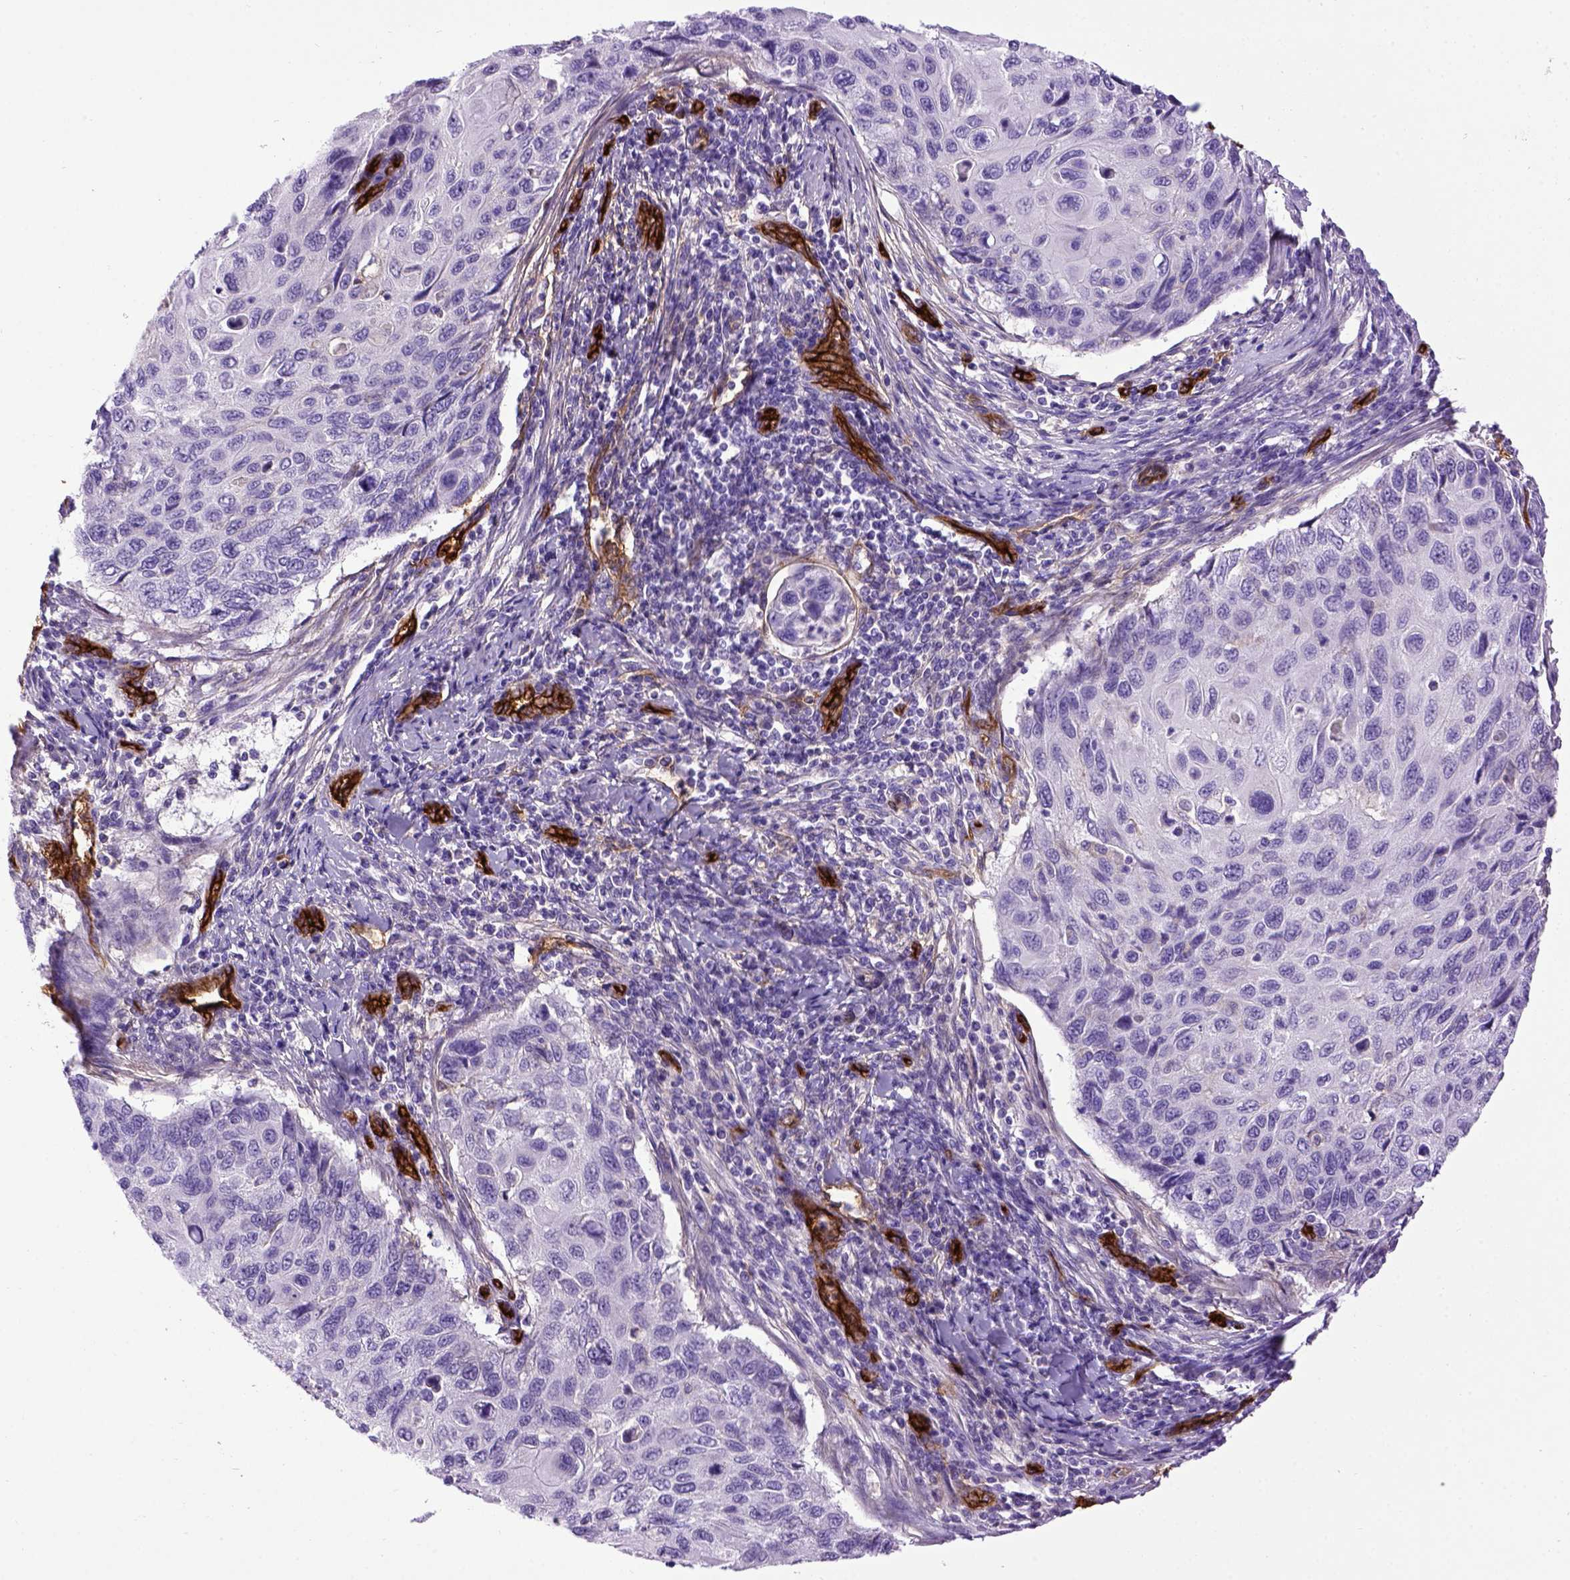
{"staining": {"intensity": "negative", "quantity": "none", "location": "none"}, "tissue": "cervical cancer", "cell_type": "Tumor cells", "image_type": "cancer", "snomed": [{"axis": "morphology", "description": "Squamous cell carcinoma, NOS"}, {"axis": "topography", "description": "Cervix"}], "caption": "There is no significant expression in tumor cells of cervical squamous cell carcinoma. The staining is performed using DAB brown chromogen with nuclei counter-stained in using hematoxylin.", "gene": "ENG", "patient": {"sex": "female", "age": 70}}